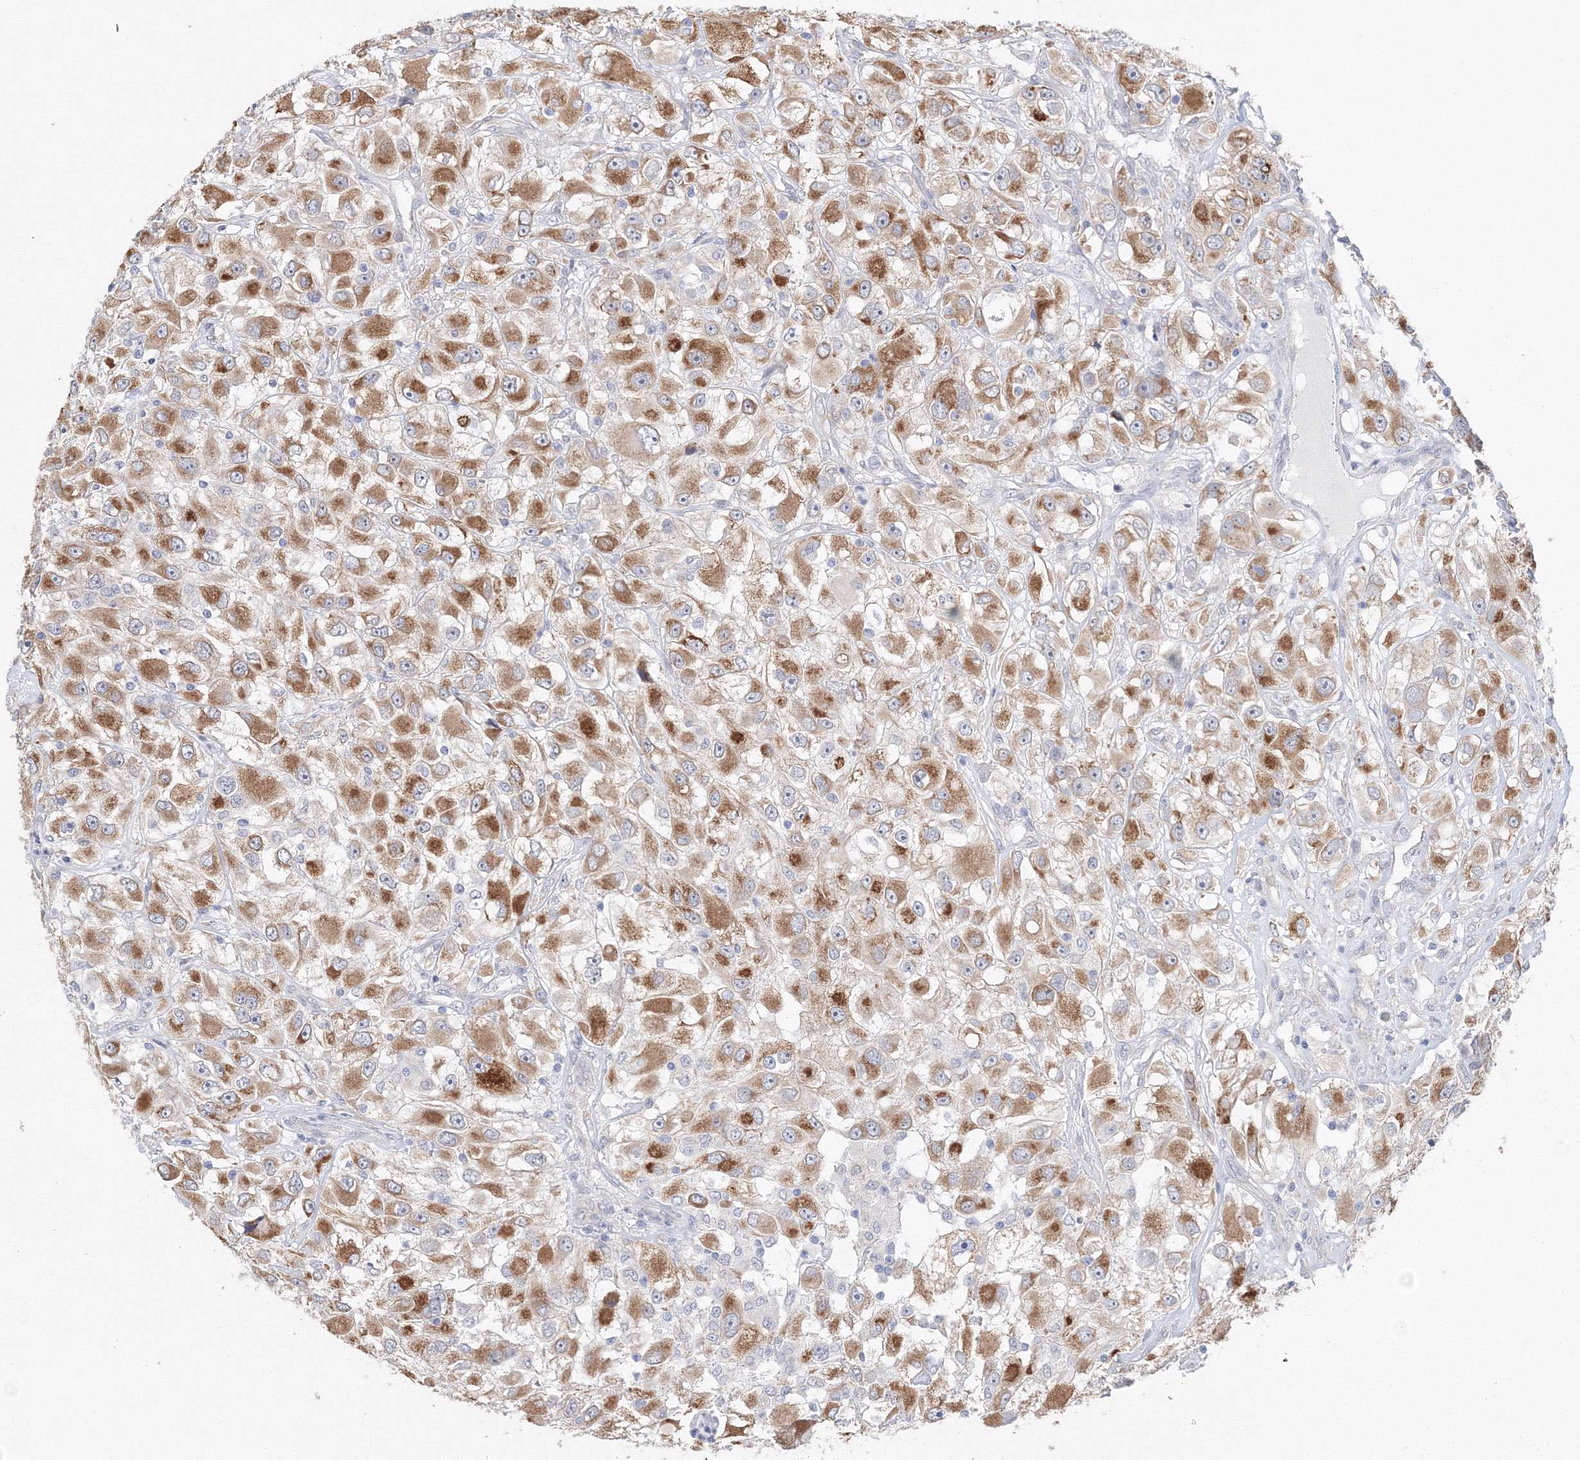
{"staining": {"intensity": "moderate", "quantity": ">75%", "location": "cytoplasmic/membranous"}, "tissue": "renal cancer", "cell_type": "Tumor cells", "image_type": "cancer", "snomed": [{"axis": "morphology", "description": "Adenocarcinoma, NOS"}, {"axis": "topography", "description": "Kidney"}], "caption": "Immunohistochemical staining of human adenocarcinoma (renal) shows medium levels of moderate cytoplasmic/membranous protein expression in about >75% of tumor cells. The protein is stained brown, and the nuclei are stained in blue (DAB IHC with brightfield microscopy, high magnification).", "gene": "DHRS12", "patient": {"sex": "female", "age": 52}}